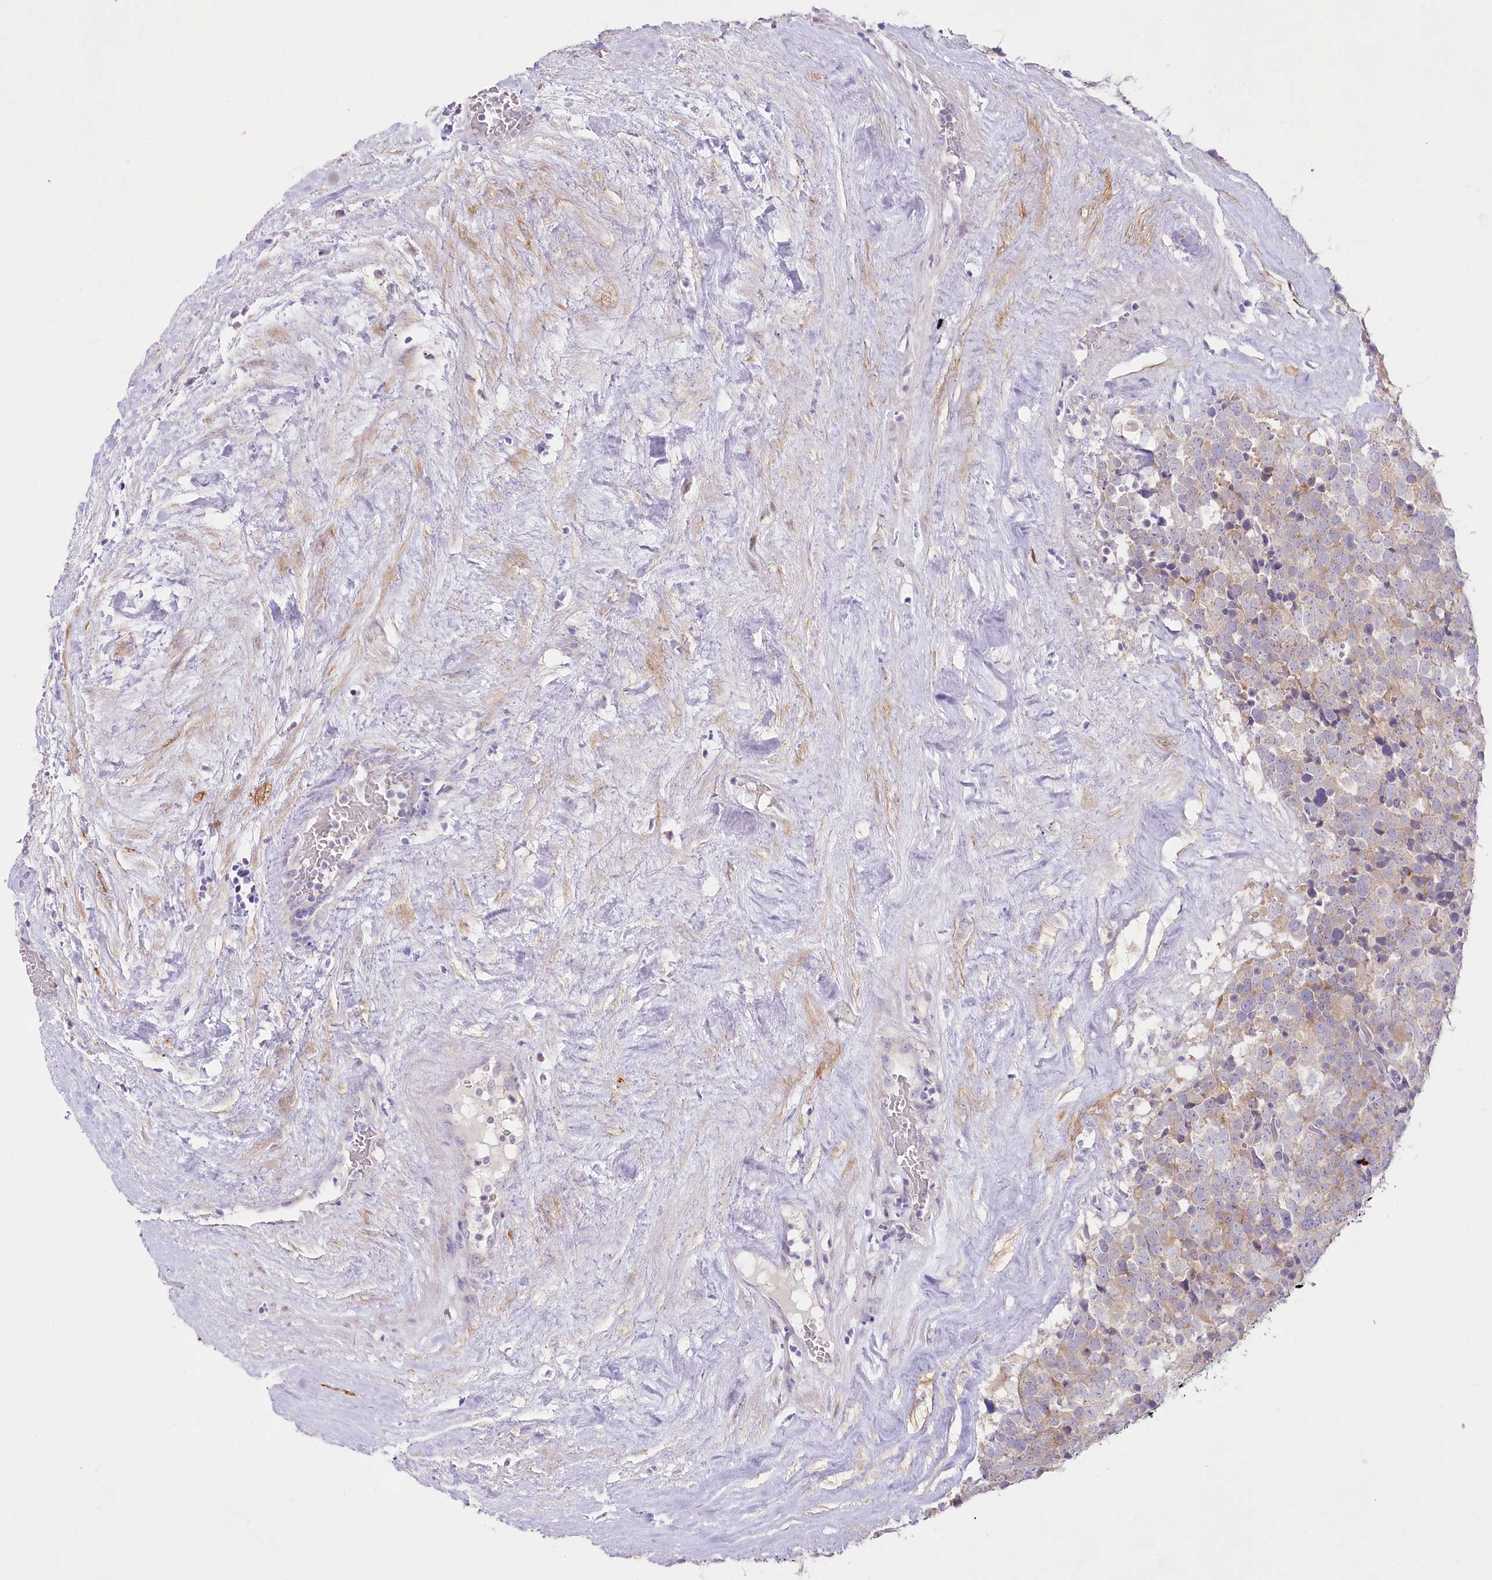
{"staining": {"intensity": "weak", "quantity": ">75%", "location": "cytoplasmic/membranous"}, "tissue": "testis cancer", "cell_type": "Tumor cells", "image_type": "cancer", "snomed": [{"axis": "morphology", "description": "Seminoma, NOS"}, {"axis": "topography", "description": "Testis"}], "caption": "This photomicrograph reveals testis cancer stained with IHC to label a protein in brown. The cytoplasmic/membranous of tumor cells show weak positivity for the protein. Nuclei are counter-stained blue.", "gene": "MYOZ1", "patient": {"sex": "male", "age": 71}}